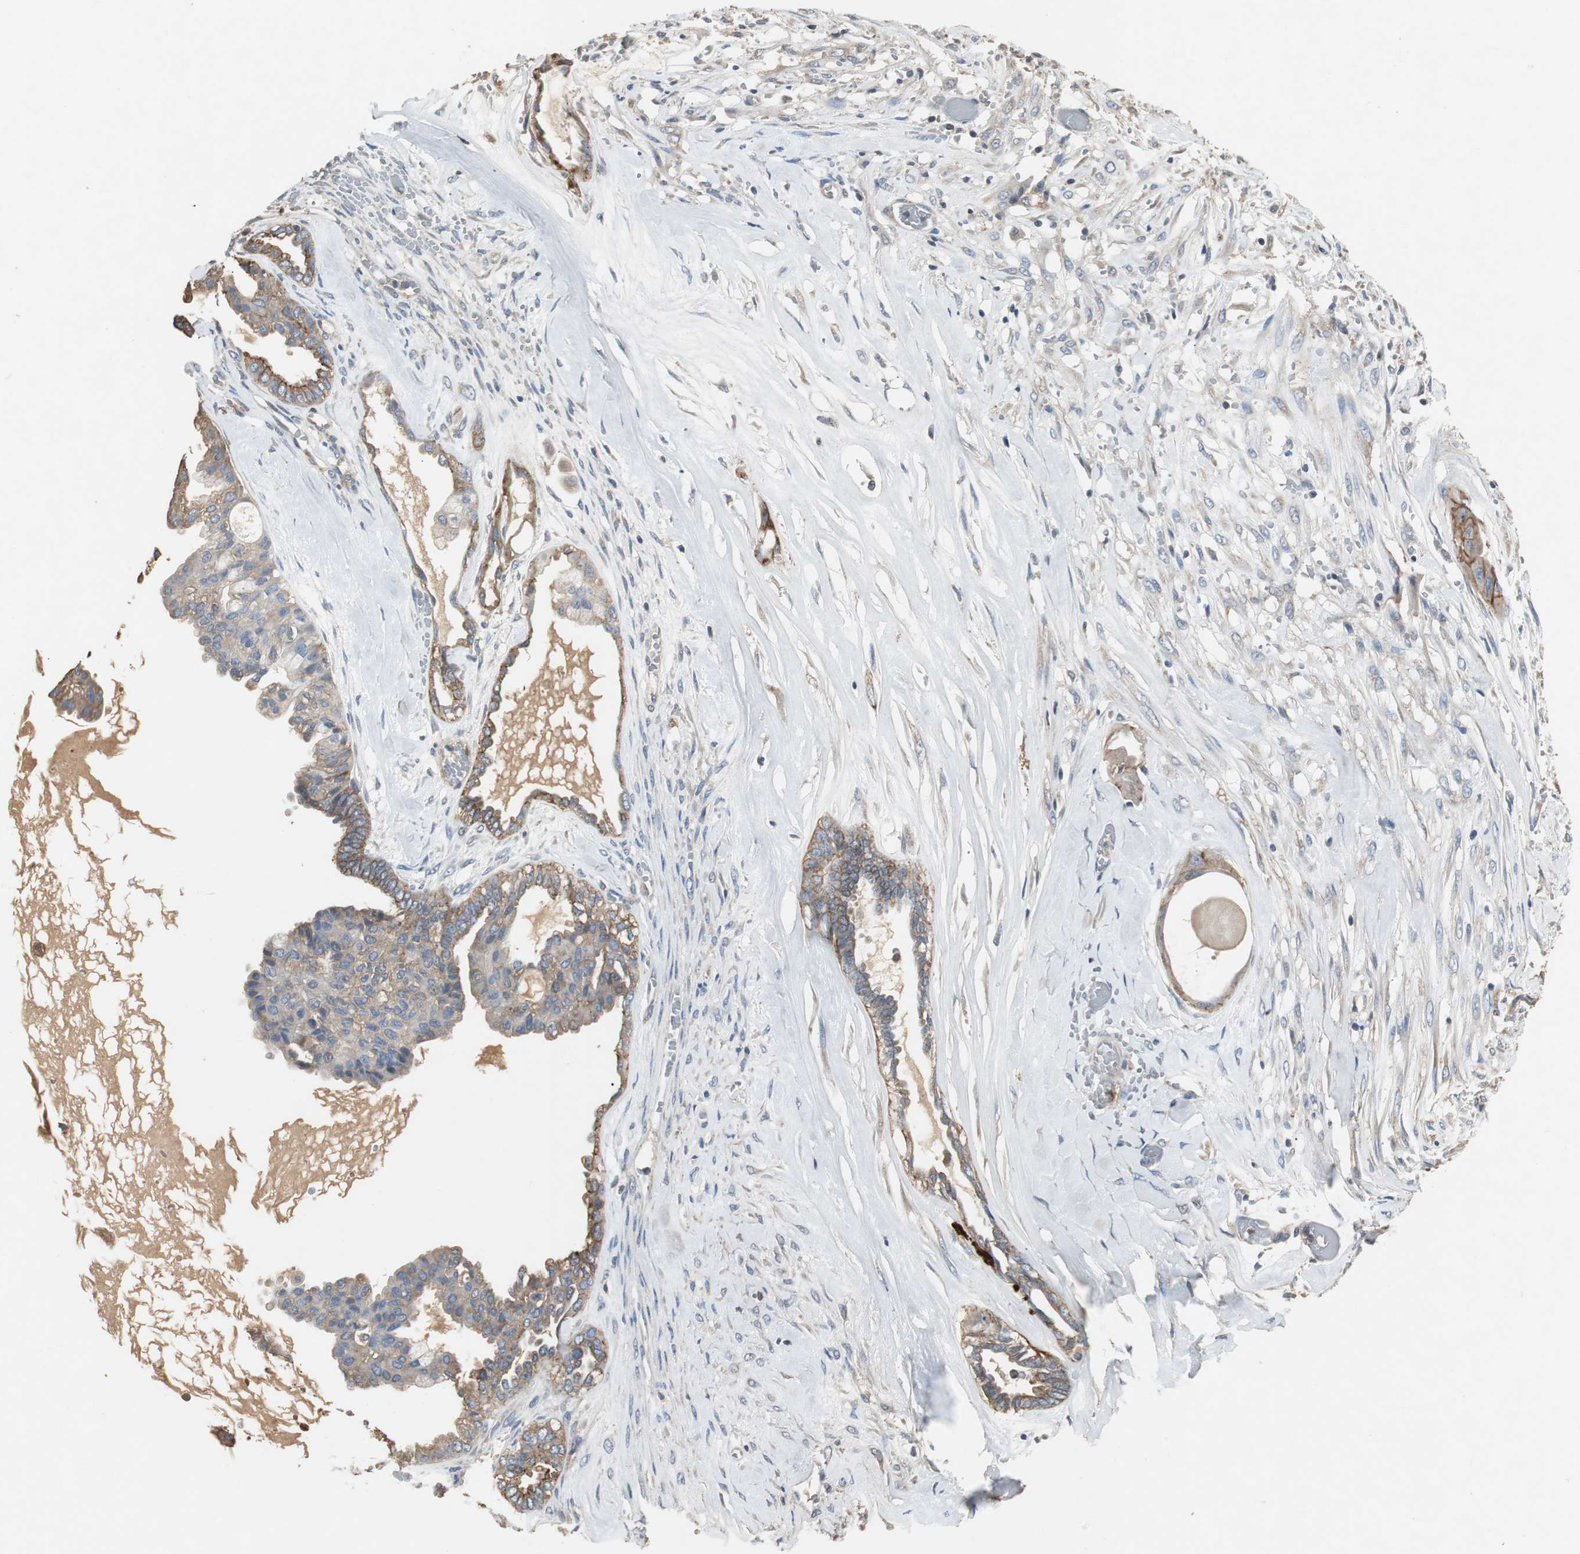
{"staining": {"intensity": "weak", "quantity": ">75%", "location": "cytoplasmic/membranous"}, "tissue": "ovarian cancer", "cell_type": "Tumor cells", "image_type": "cancer", "snomed": [{"axis": "morphology", "description": "Carcinoma, NOS"}, {"axis": "morphology", "description": "Carcinoma, endometroid"}, {"axis": "topography", "description": "Ovary"}], "caption": "The photomicrograph displays staining of ovarian carcinoma, revealing weak cytoplasmic/membranous protein expression (brown color) within tumor cells. (Brightfield microscopy of DAB IHC at high magnification).", "gene": "TNFRSF14", "patient": {"sex": "female", "age": 50}}